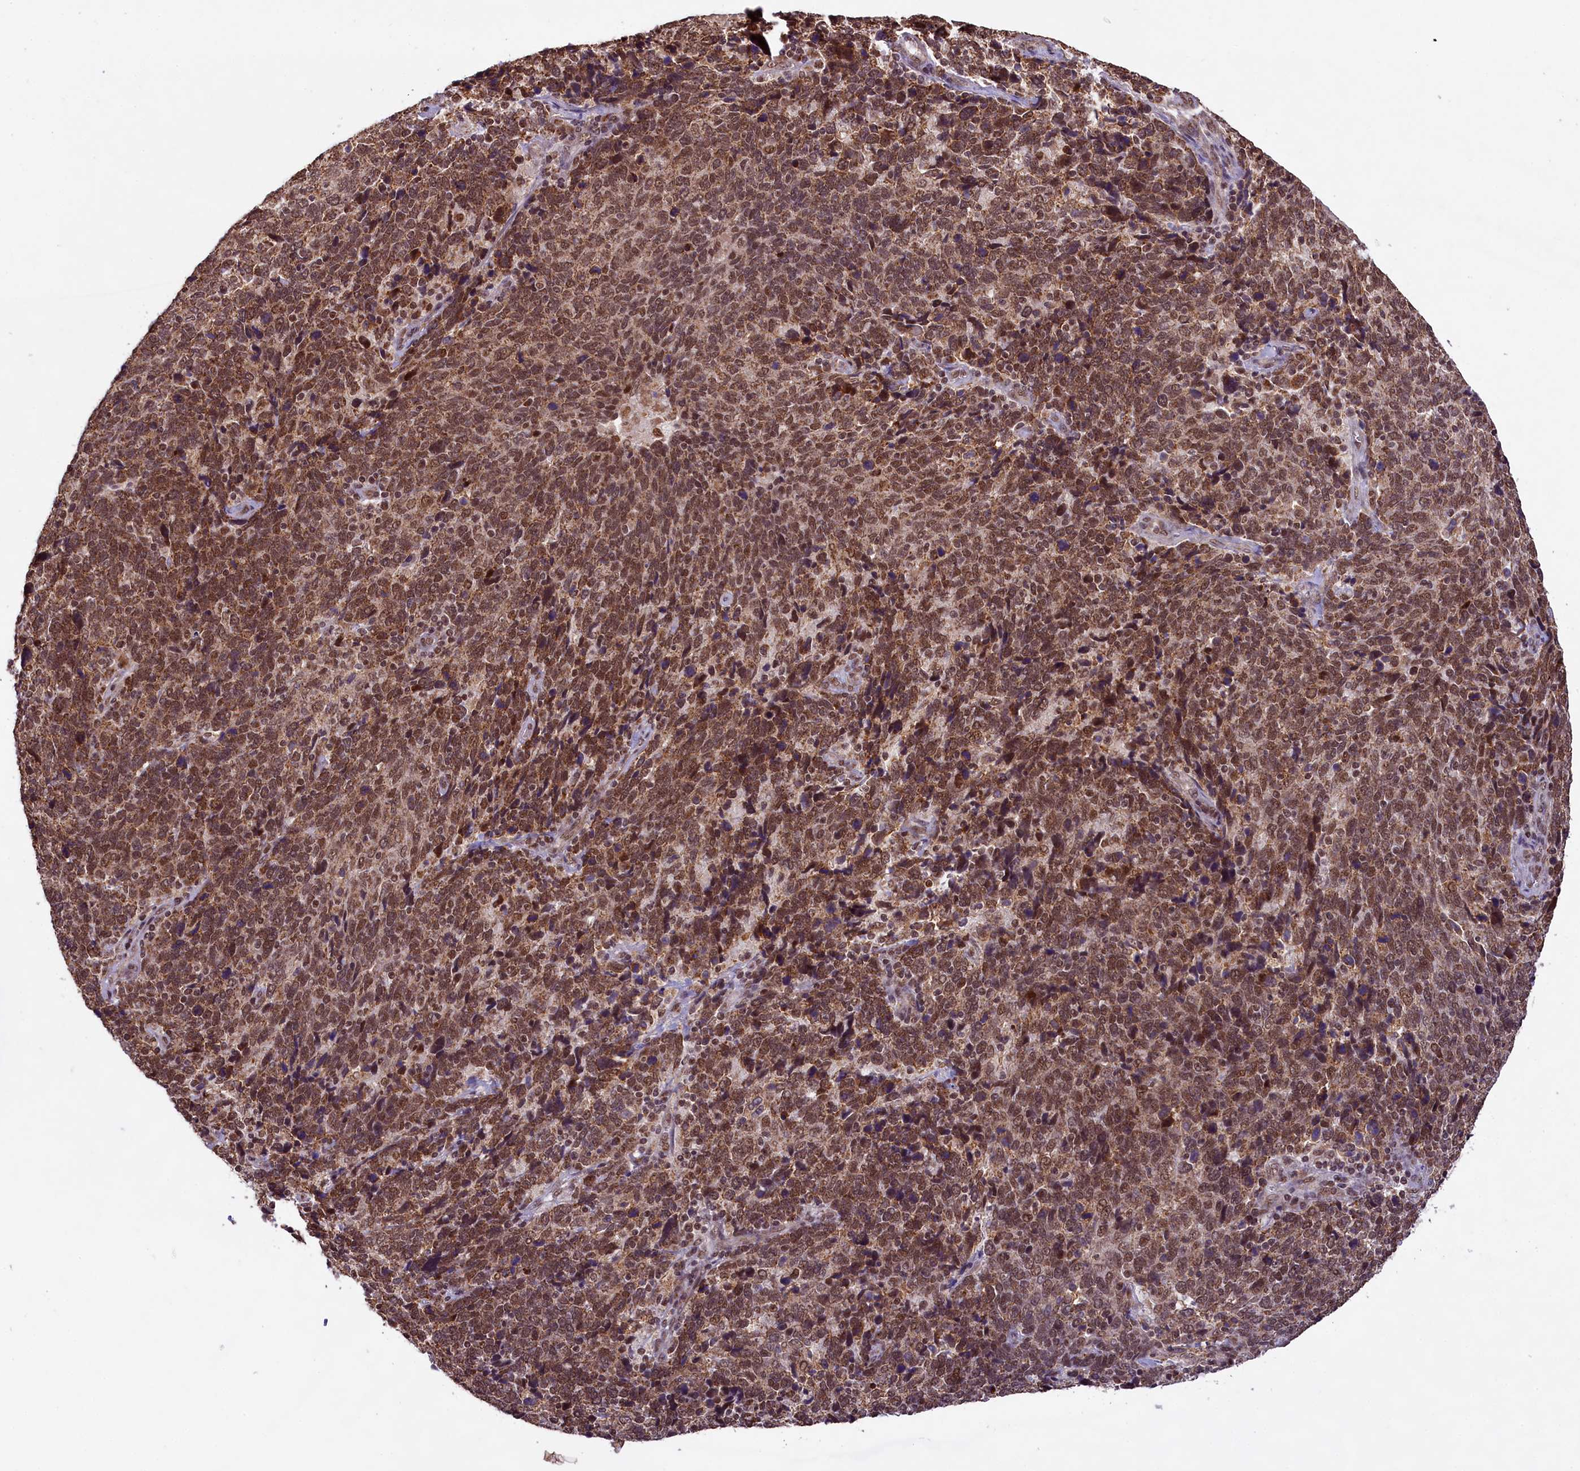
{"staining": {"intensity": "strong", "quantity": ">75%", "location": "cytoplasmic/membranous,nuclear"}, "tissue": "cervical cancer", "cell_type": "Tumor cells", "image_type": "cancer", "snomed": [{"axis": "morphology", "description": "Squamous cell carcinoma, NOS"}, {"axis": "topography", "description": "Cervix"}], "caption": "Brown immunohistochemical staining in human cervical cancer shows strong cytoplasmic/membranous and nuclear positivity in approximately >75% of tumor cells.", "gene": "PAF1", "patient": {"sex": "female", "age": 41}}